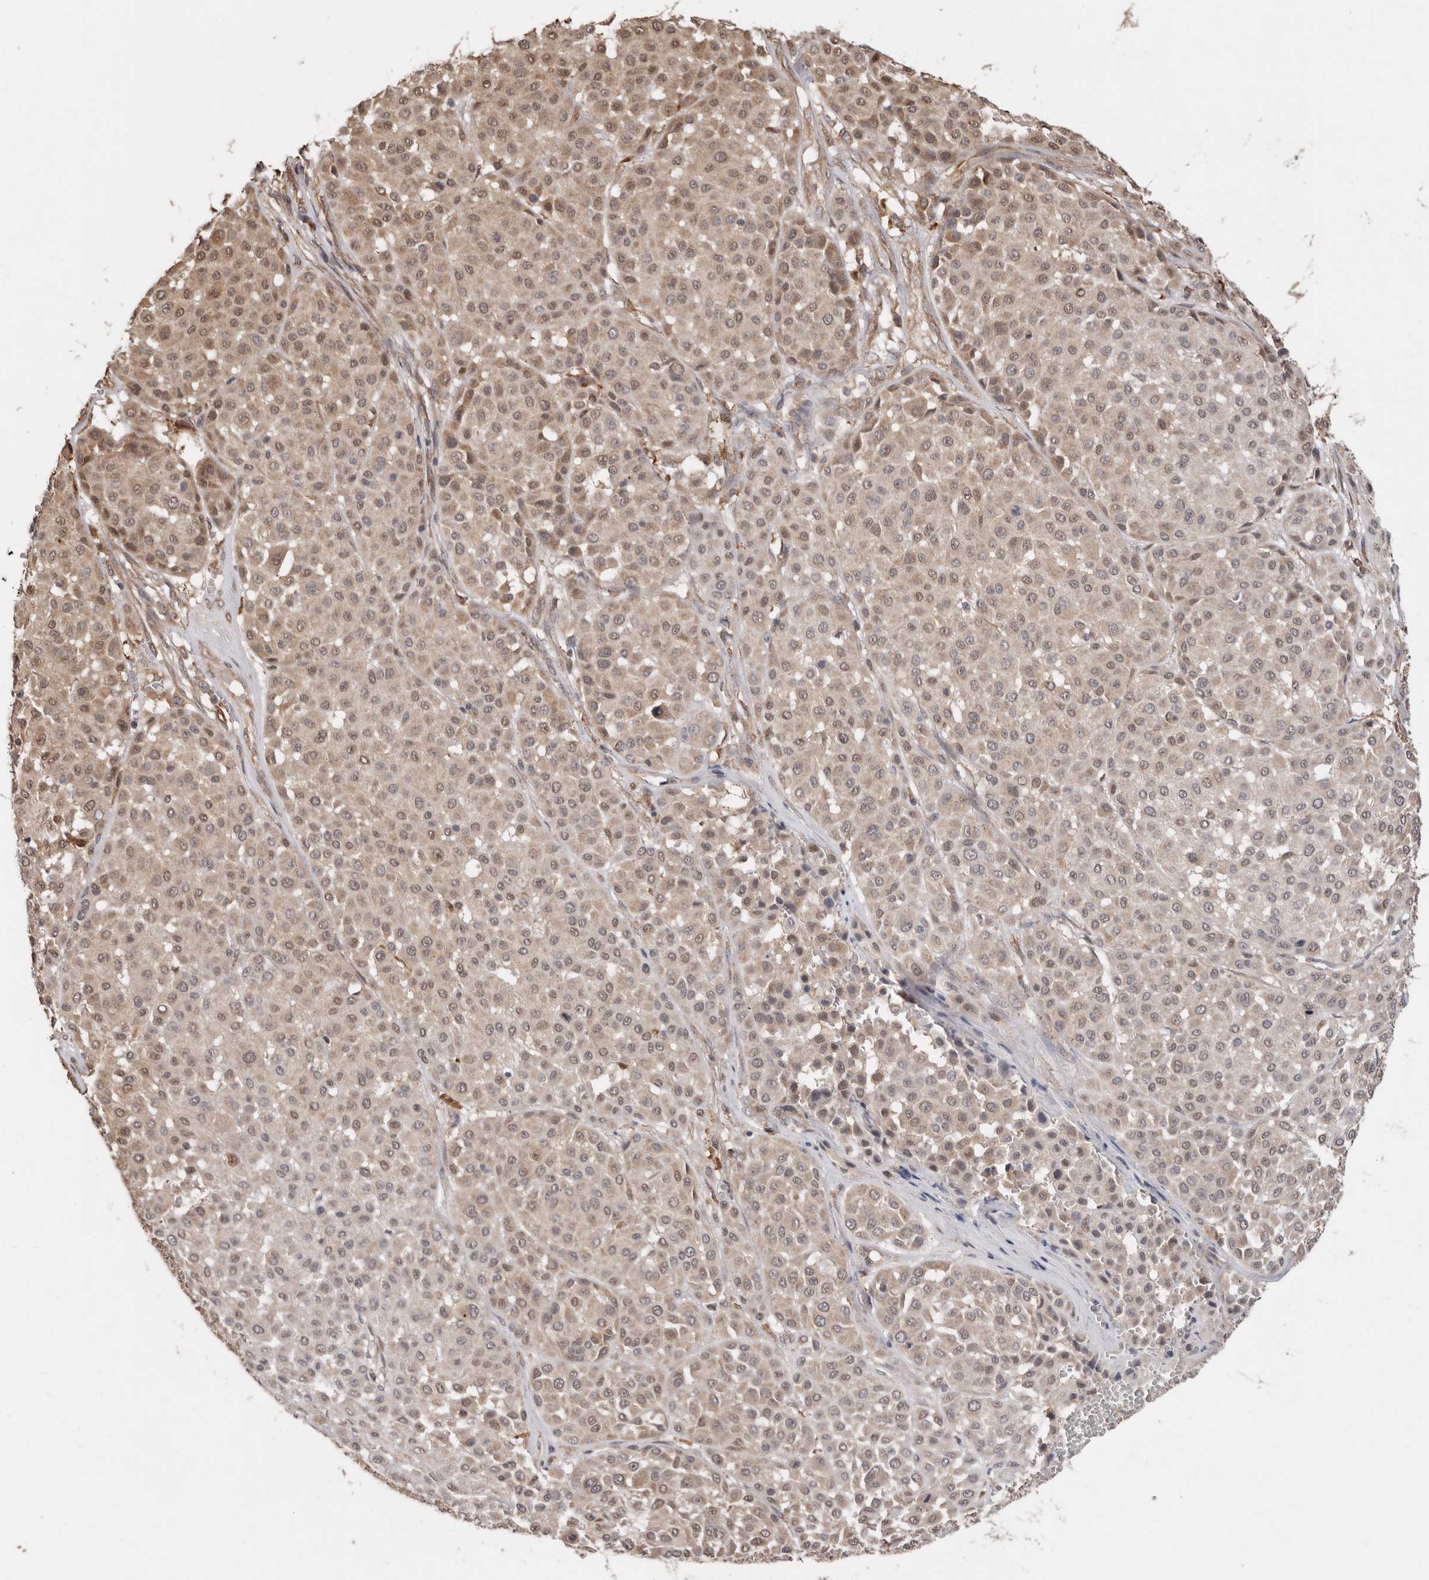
{"staining": {"intensity": "moderate", "quantity": ">75%", "location": "cytoplasmic/membranous,nuclear"}, "tissue": "melanoma", "cell_type": "Tumor cells", "image_type": "cancer", "snomed": [{"axis": "morphology", "description": "Malignant melanoma, Metastatic site"}, {"axis": "topography", "description": "Soft tissue"}], "caption": "Tumor cells show medium levels of moderate cytoplasmic/membranous and nuclear positivity in about >75% of cells in melanoma.", "gene": "RSPO2", "patient": {"sex": "male", "age": 41}}